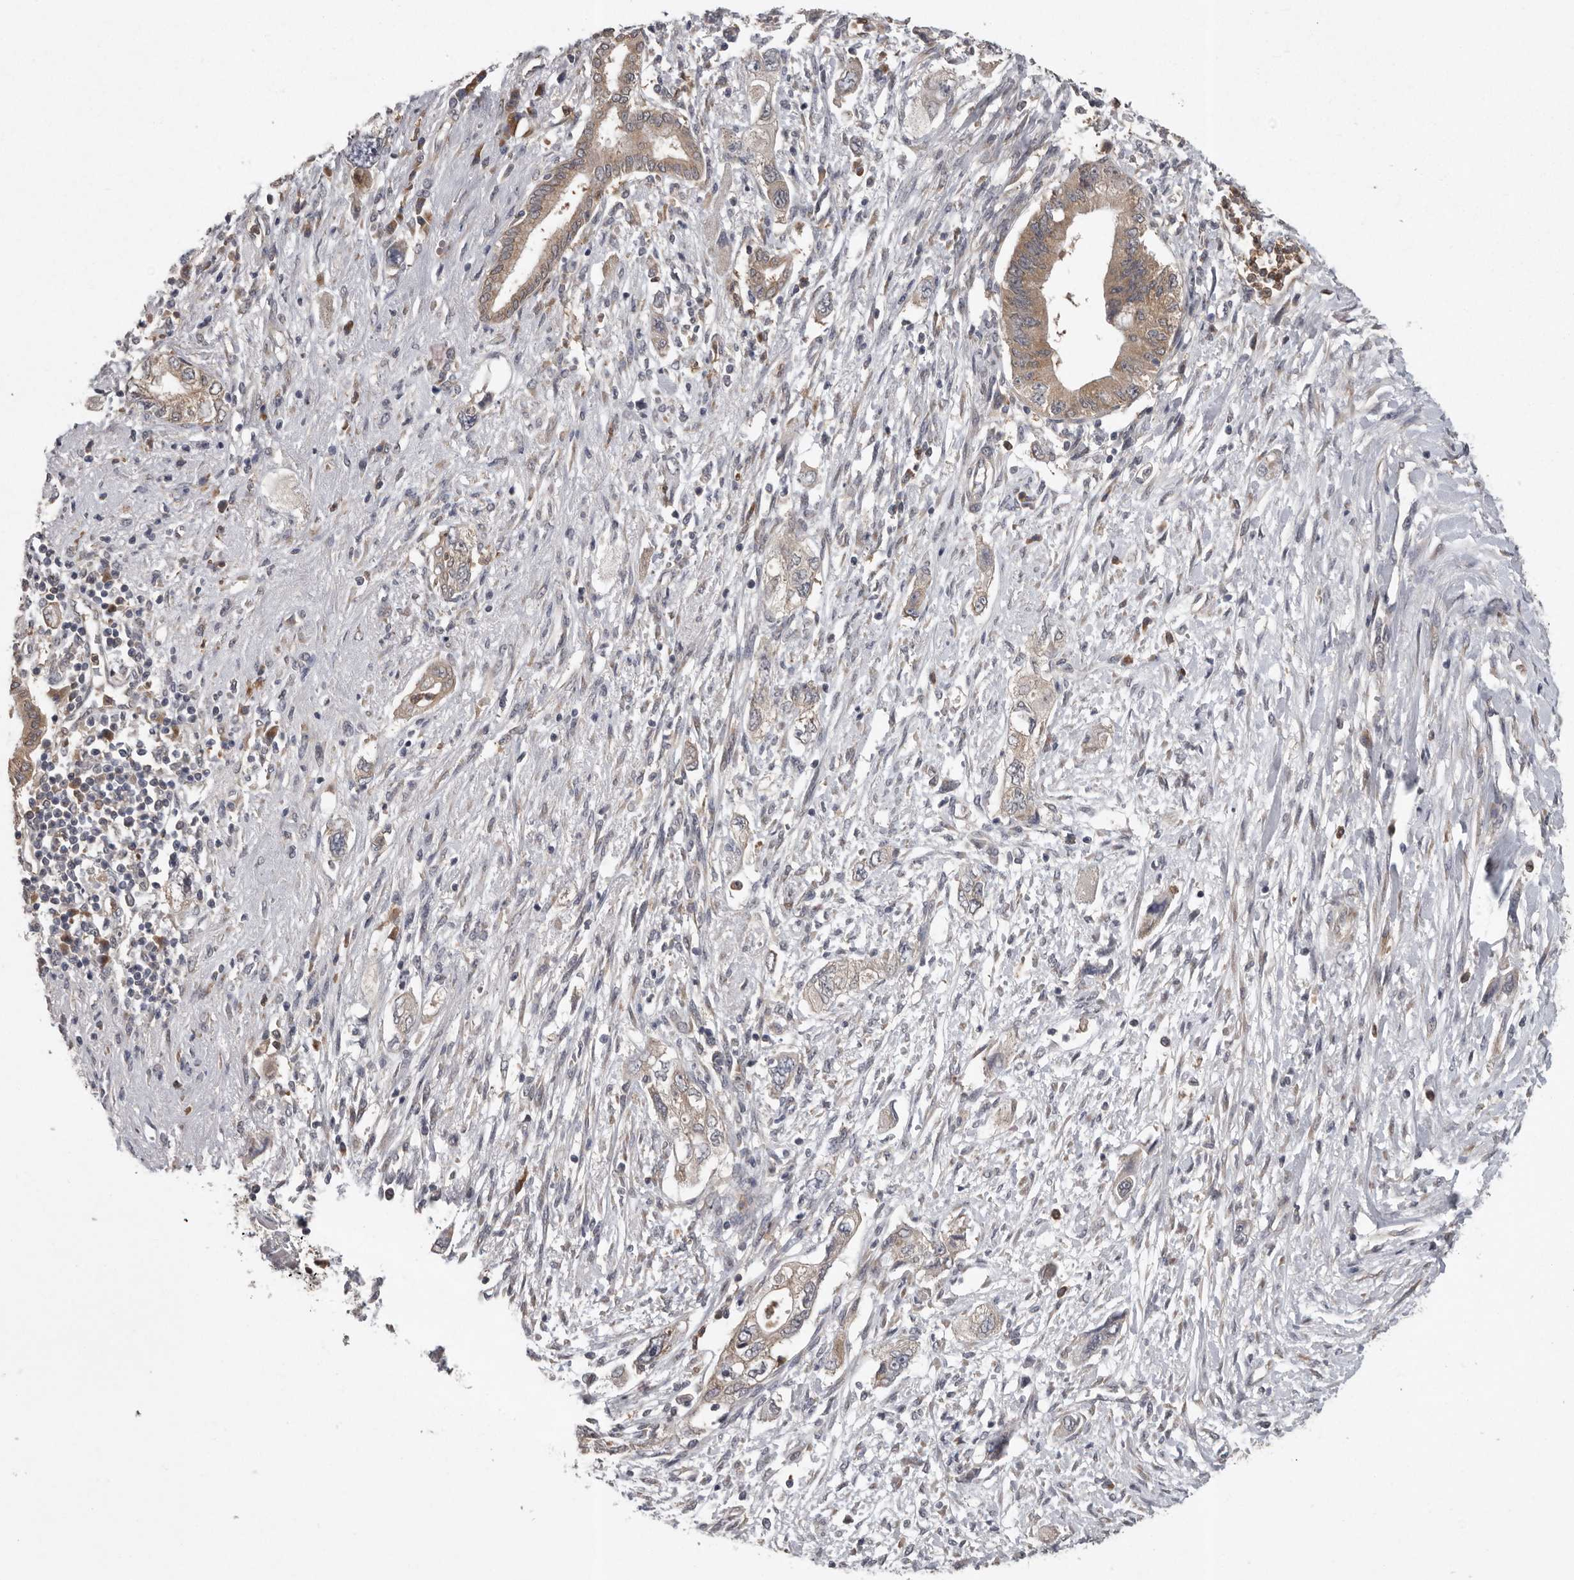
{"staining": {"intensity": "moderate", "quantity": "25%-75%", "location": "cytoplasmic/membranous"}, "tissue": "pancreatic cancer", "cell_type": "Tumor cells", "image_type": "cancer", "snomed": [{"axis": "morphology", "description": "Adenocarcinoma, NOS"}, {"axis": "topography", "description": "Pancreas"}], "caption": "Tumor cells exhibit moderate cytoplasmic/membranous expression in about 25%-75% of cells in pancreatic cancer.", "gene": "RALGPS2", "patient": {"sex": "female", "age": 73}}